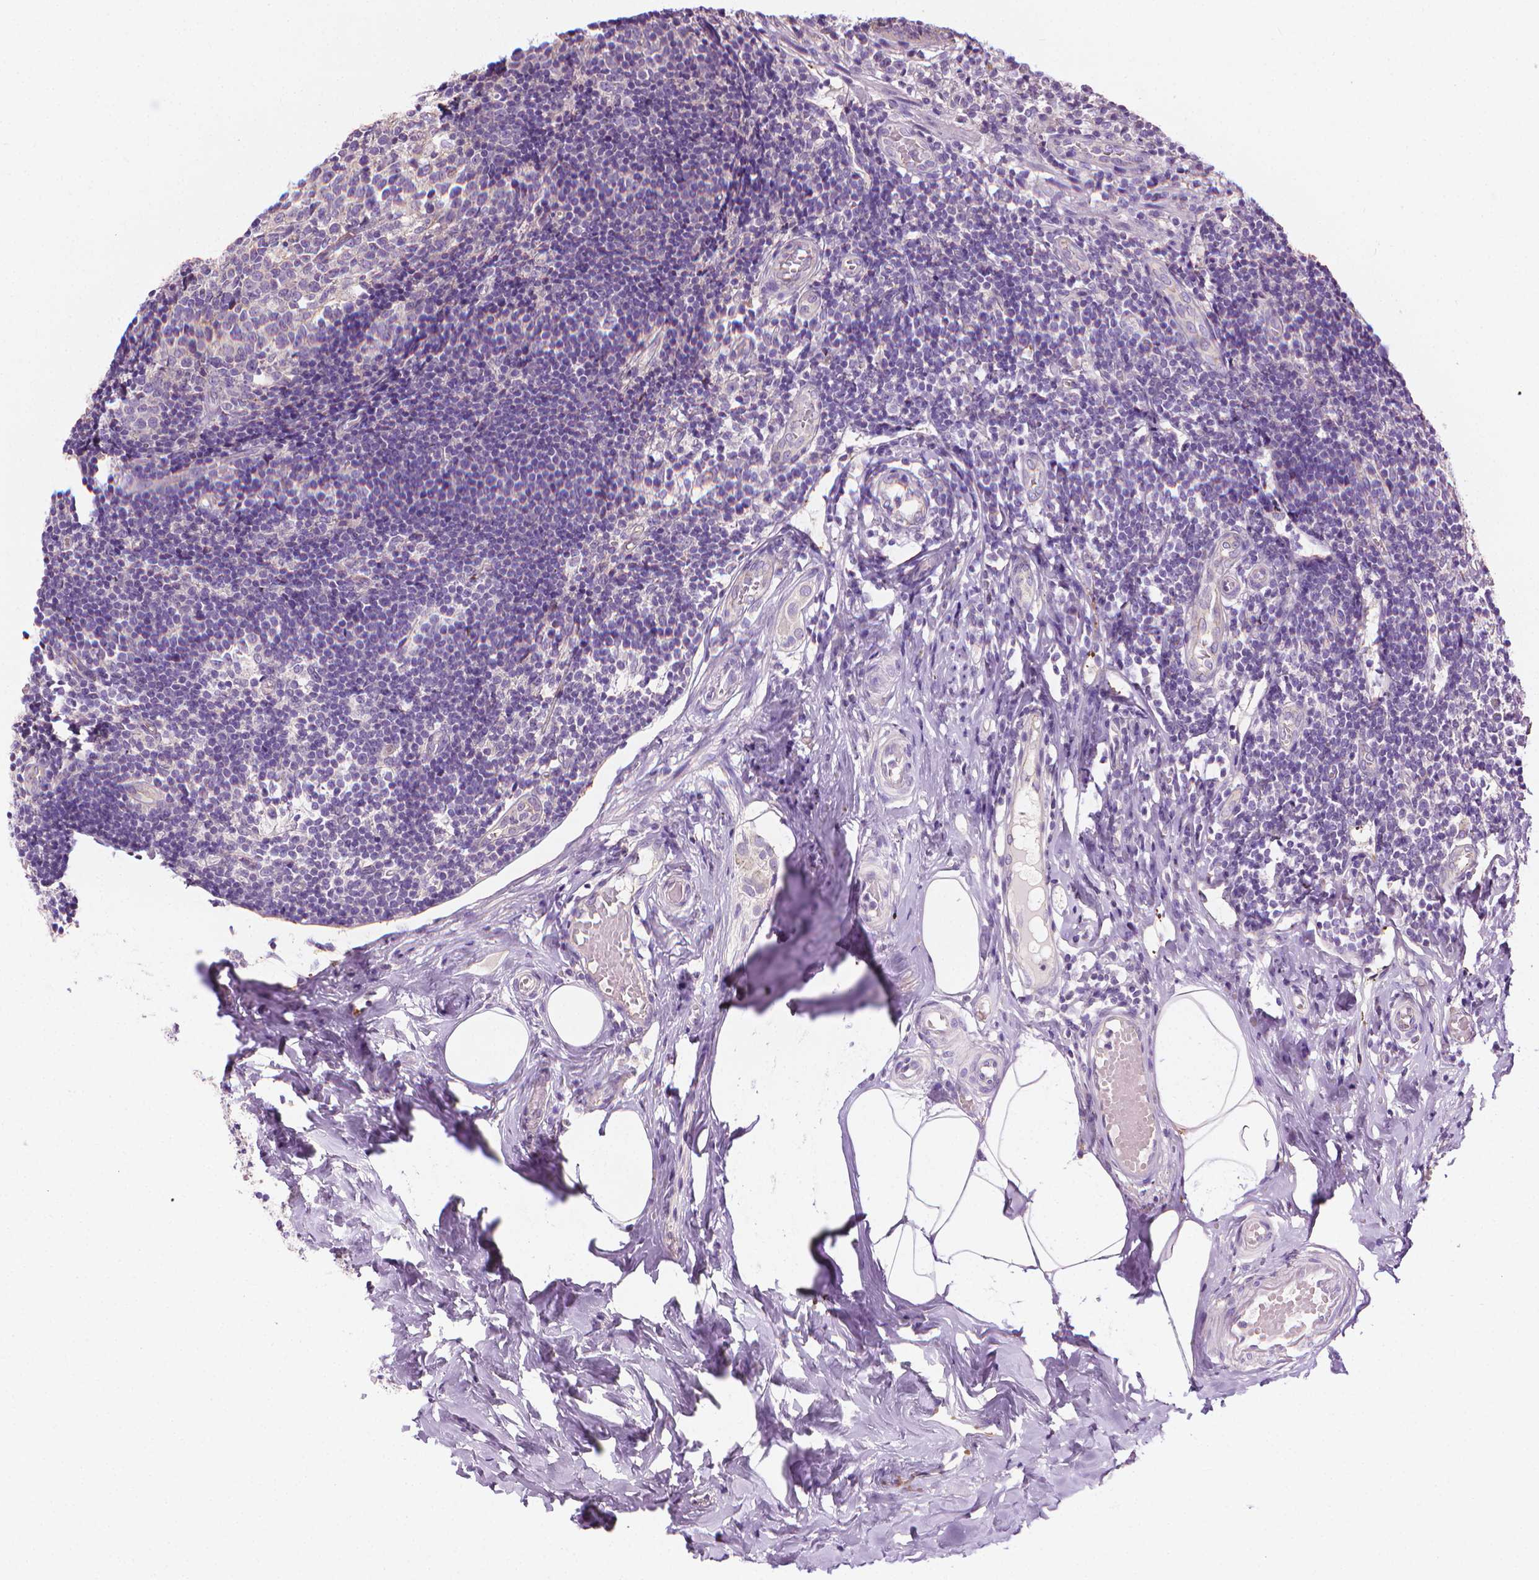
{"staining": {"intensity": "weak", "quantity": "<25%", "location": "cytoplasmic/membranous"}, "tissue": "appendix", "cell_type": "Glandular cells", "image_type": "normal", "snomed": [{"axis": "morphology", "description": "Normal tissue, NOS"}, {"axis": "topography", "description": "Appendix"}], "caption": "A high-resolution histopathology image shows IHC staining of normal appendix, which demonstrates no significant positivity in glandular cells.", "gene": "MCOLN3", "patient": {"sex": "female", "age": 32}}